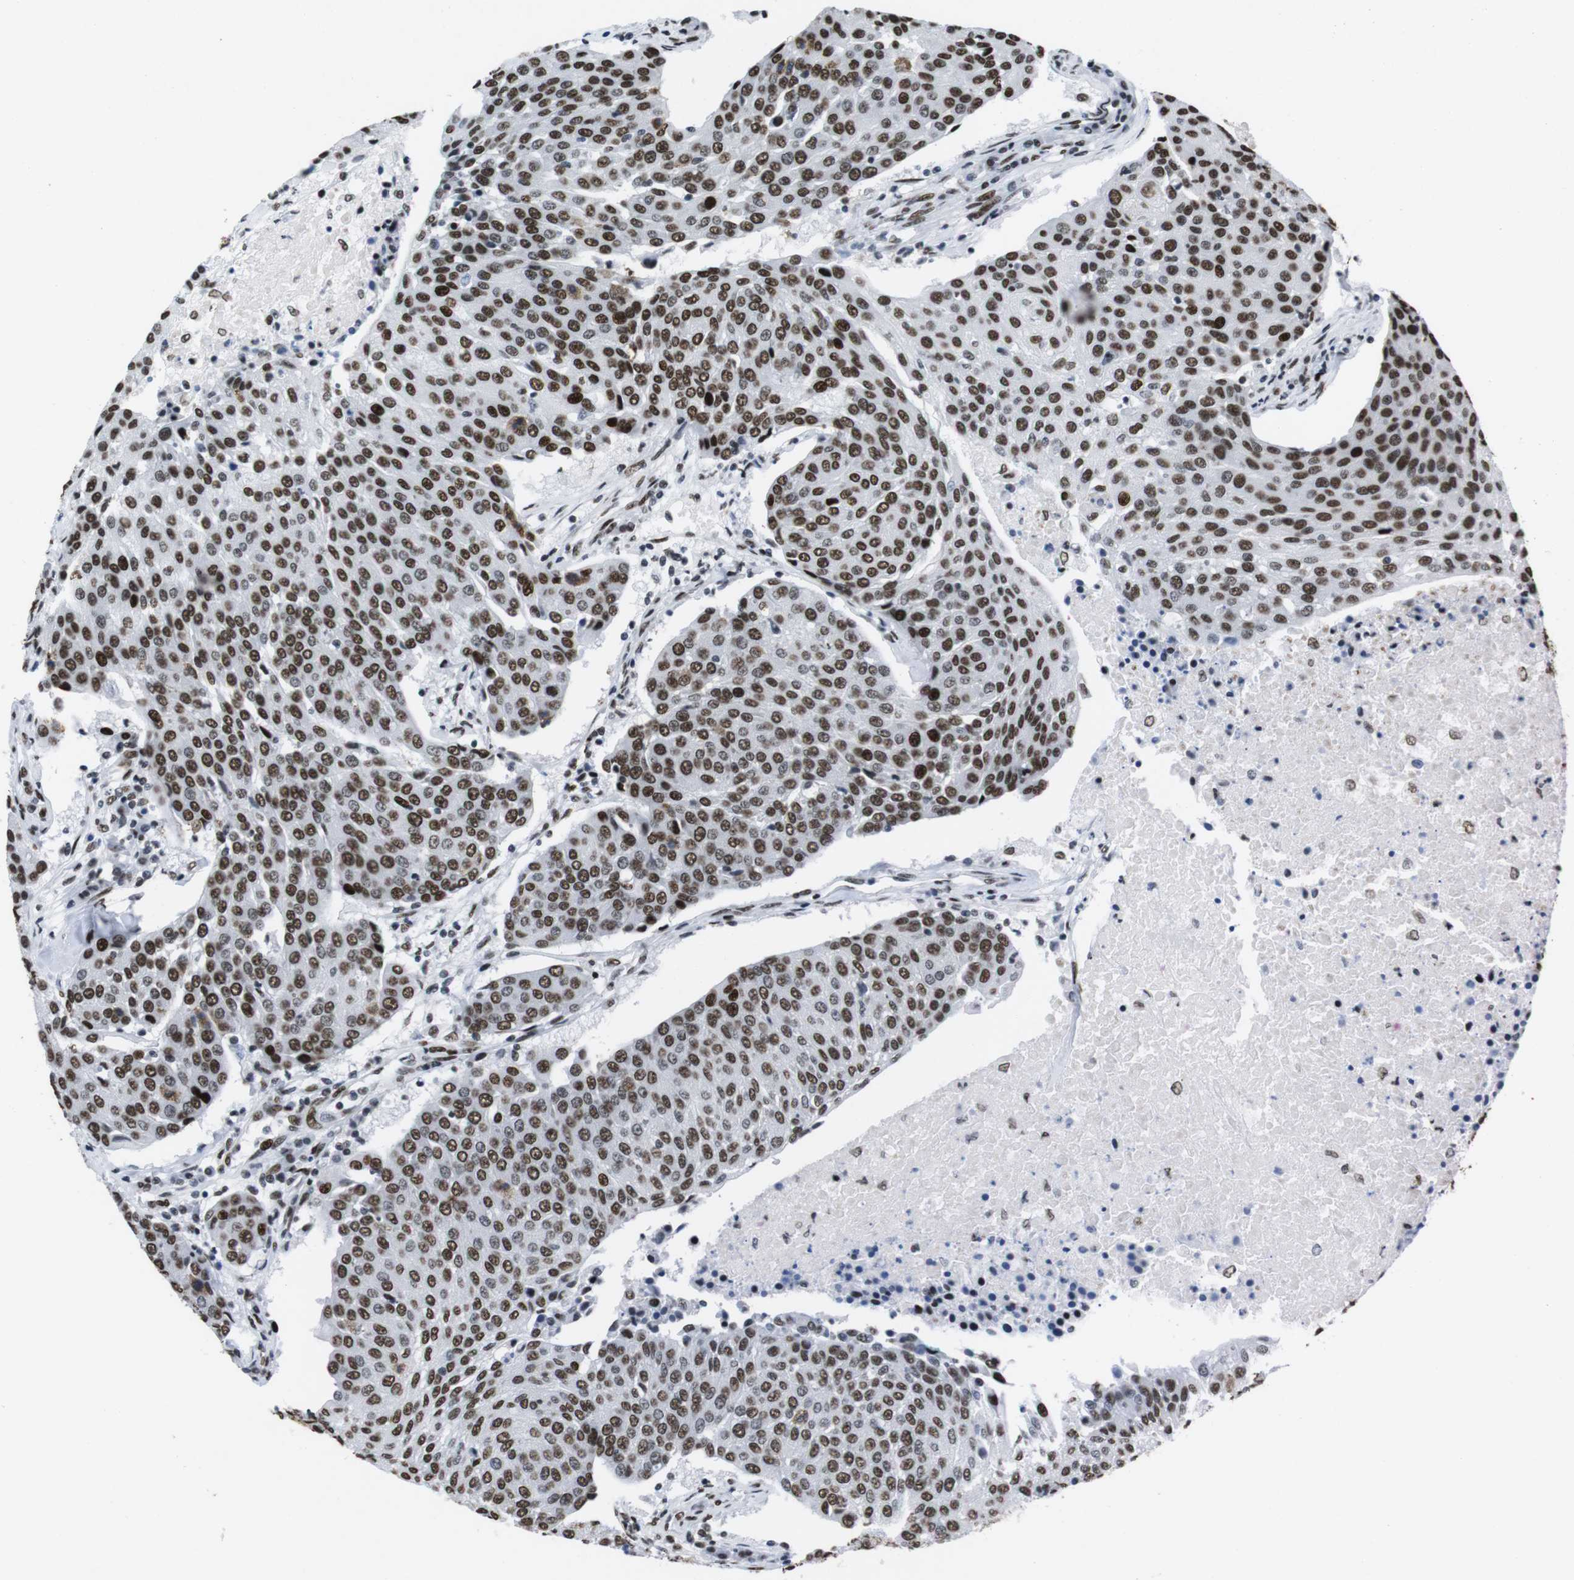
{"staining": {"intensity": "strong", "quantity": ">75%", "location": "nuclear"}, "tissue": "urothelial cancer", "cell_type": "Tumor cells", "image_type": "cancer", "snomed": [{"axis": "morphology", "description": "Urothelial carcinoma, High grade"}, {"axis": "topography", "description": "Urinary bladder"}], "caption": "DAB (3,3'-diaminobenzidine) immunohistochemical staining of human urothelial cancer exhibits strong nuclear protein expression in about >75% of tumor cells.", "gene": "CITED2", "patient": {"sex": "female", "age": 85}}